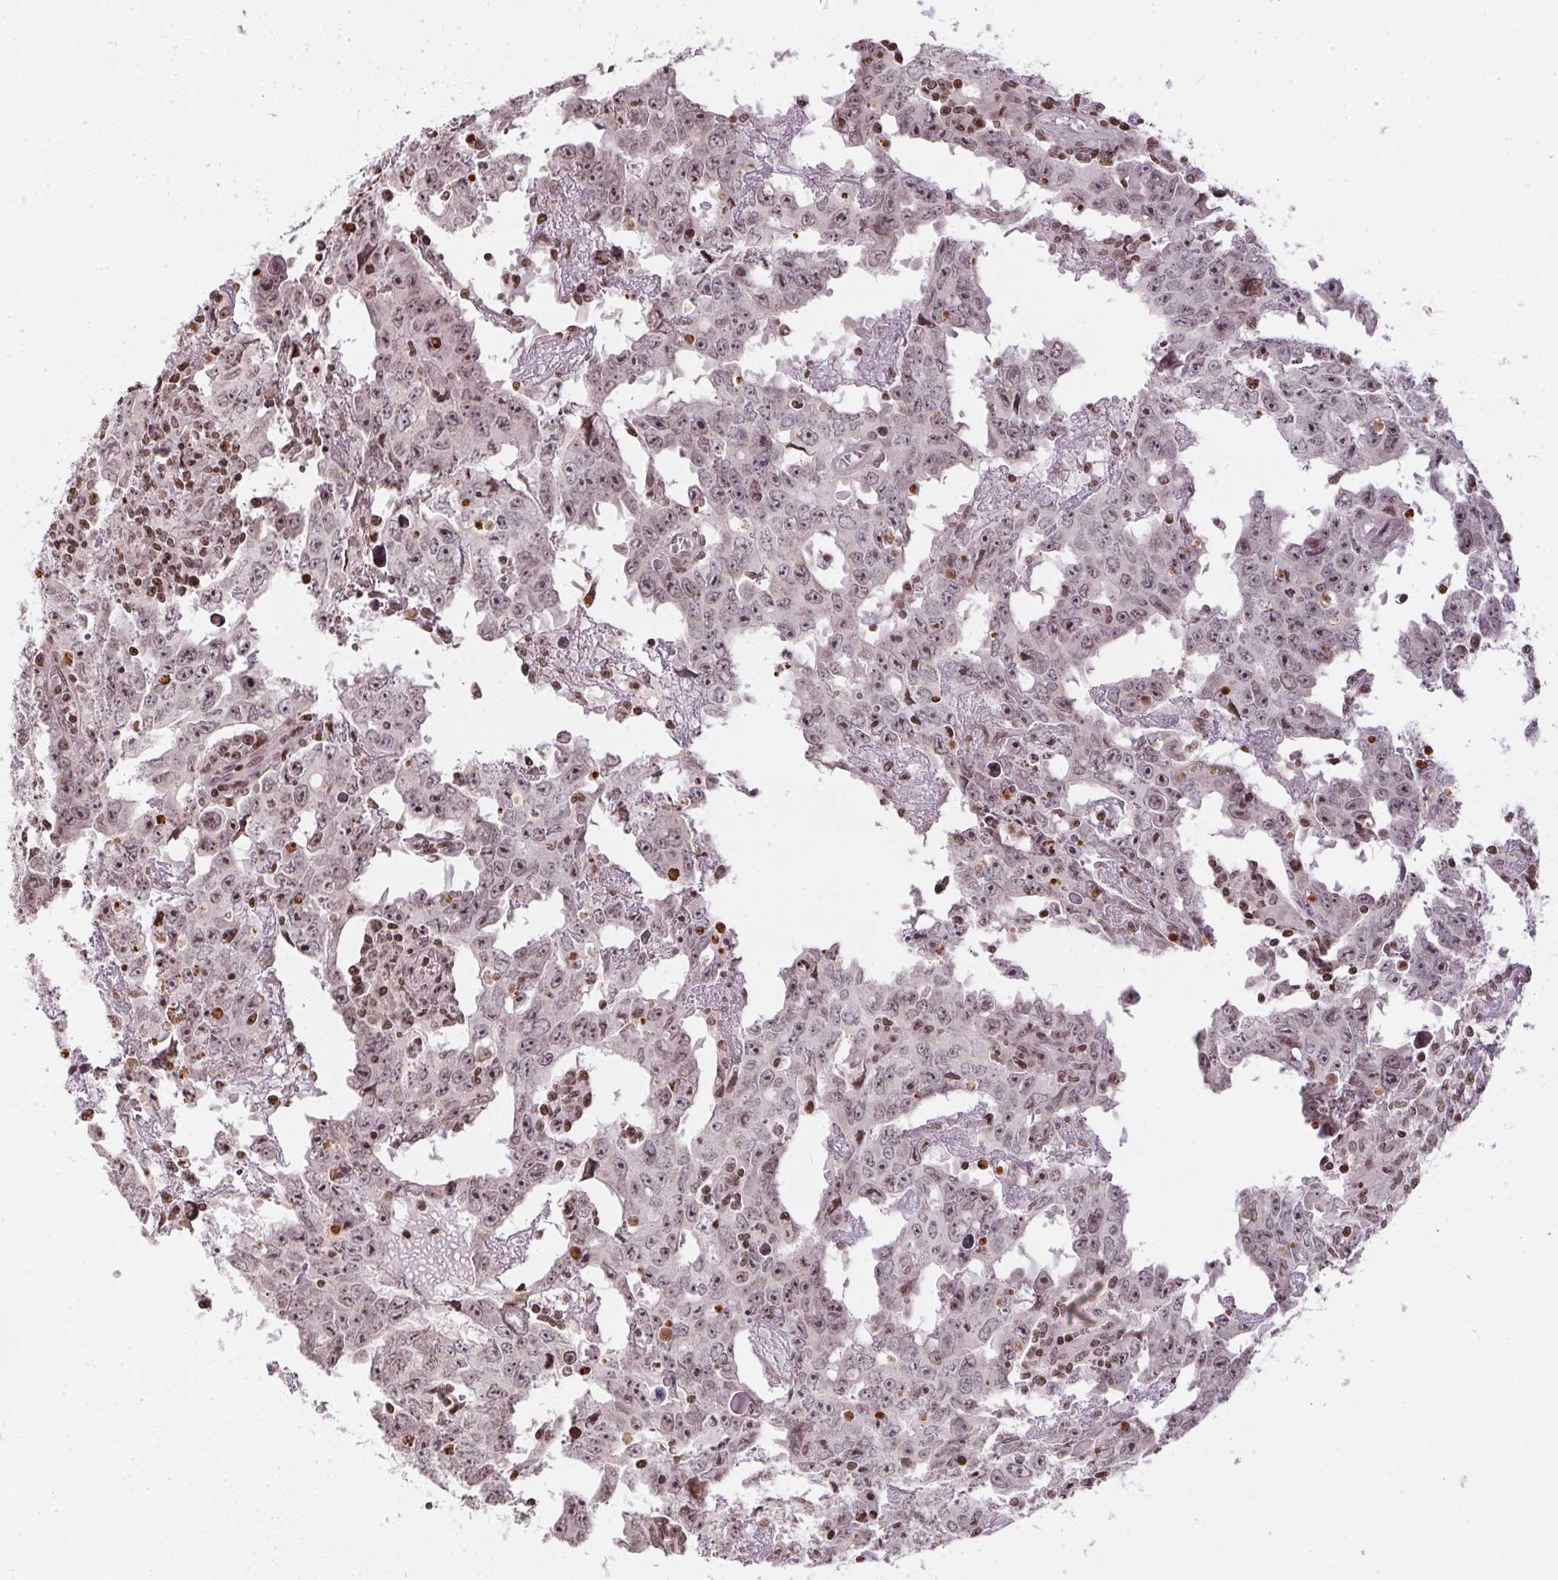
{"staining": {"intensity": "weak", "quantity": "25%-75%", "location": "nuclear"}, "tissue": "testis cancer", "cell_type": "Tumor cells", "image_type": "cancer", "snomed": [{"axis": "morphology", "description": "Carcinoma, Embryonal, NOS"}, {"axis": "topography", "description": "Testis"}], "caption": "Testis embryonal carcinoma stained with DAB (3,3'-diaminobenzidine) IHC displays low levels of weak nuclear positivity in about 25%-75% of tumor cells.", "gene": "RNF181", "patient": {"sex": "male", "age": 22}}